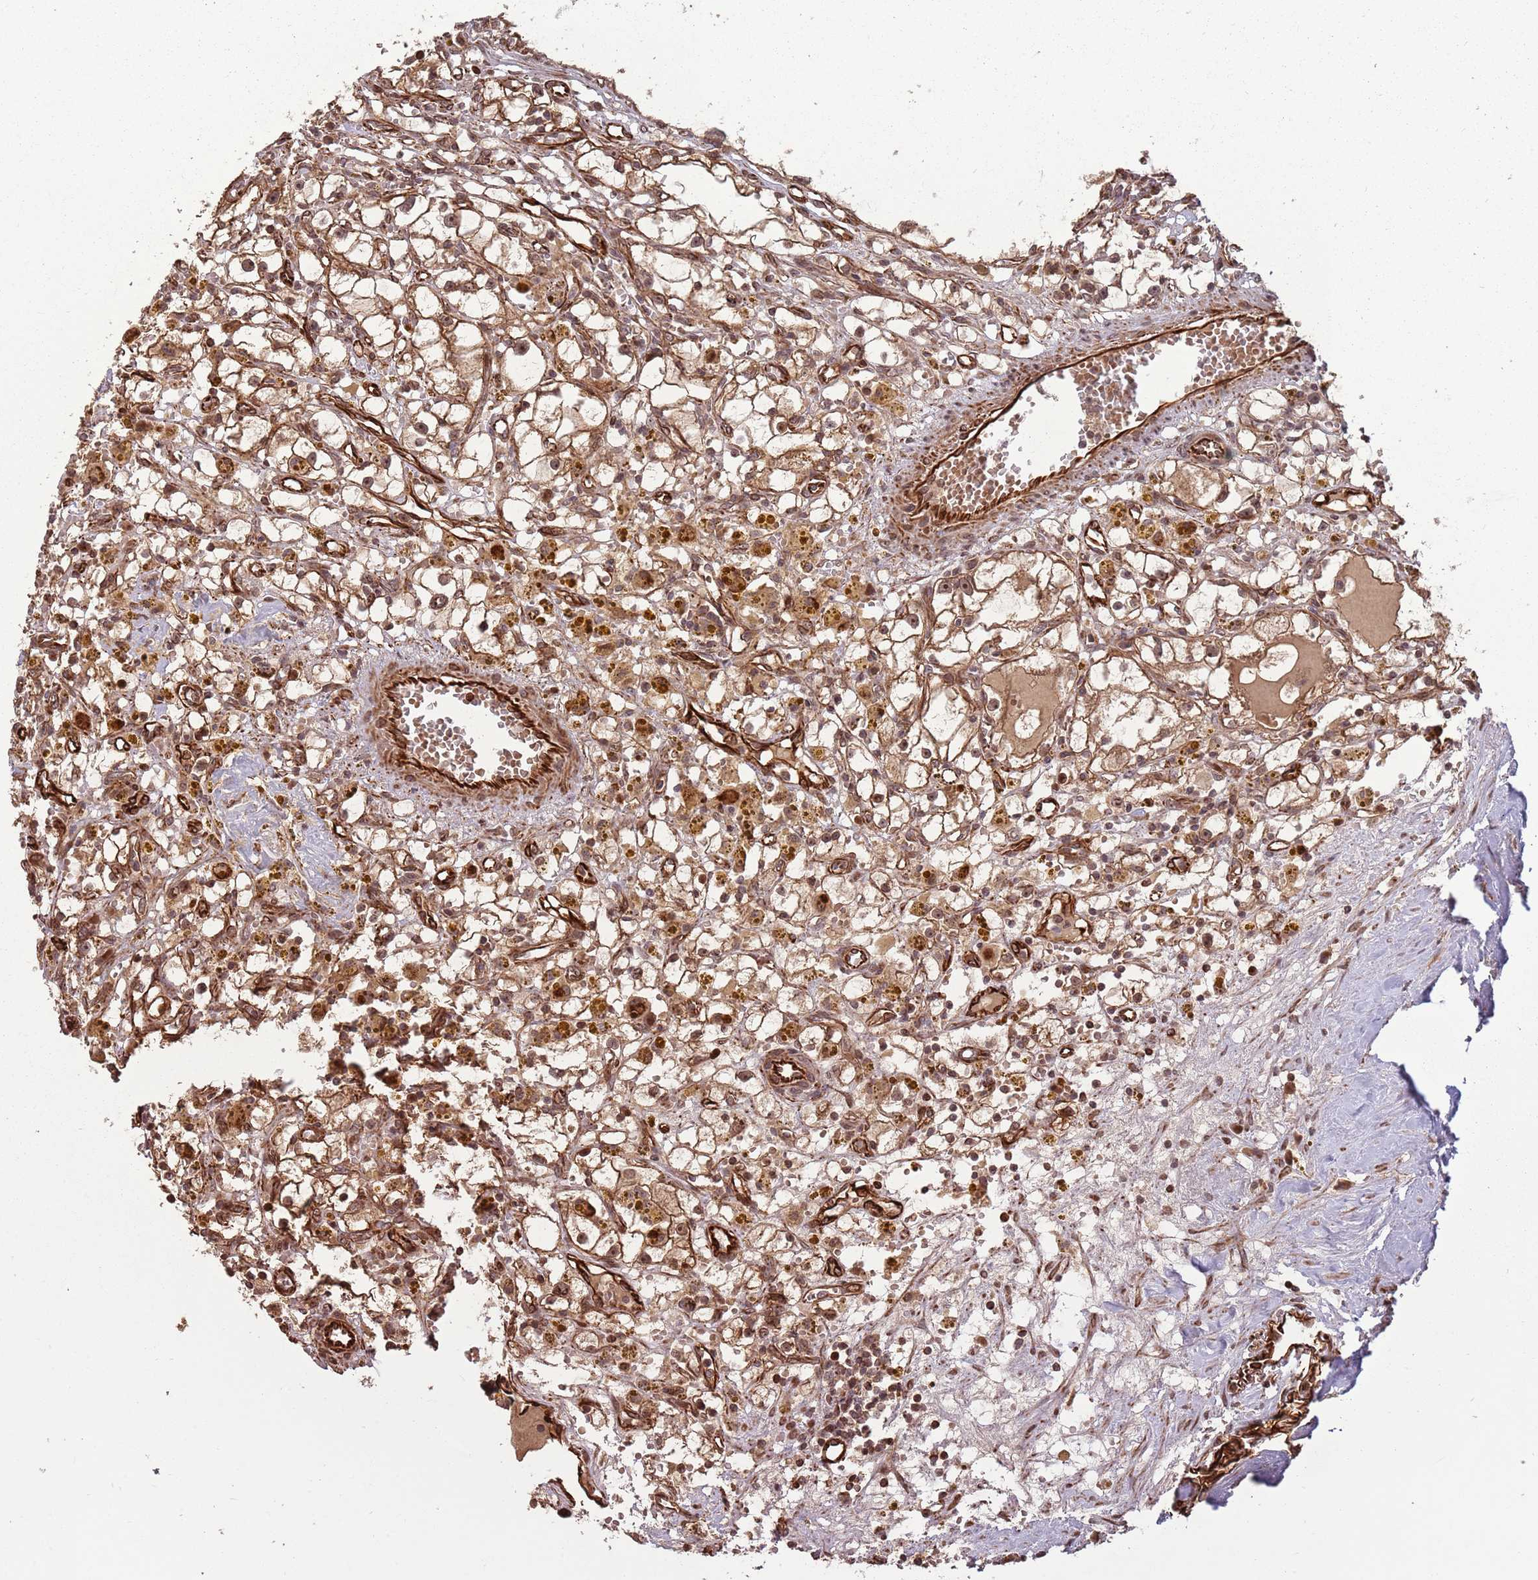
{"staining": {"intensity": "moderate", "quantity": ">75%", "location": "cytoplasmic/membranous,nuclear"}, "tissue": "renal cancer", "cell_type": "Tumor cells", "image_type": "cancer", "snomed": [{"axis": "morphology", "description": "Adenocarcinoma, NOS"}, {"axis": "topography", "description": "Kidney"}], "caption": "IHC of adenocarcinoma (renal) shows medium levels of moderate cytoplasmic/membranous and nuclear positivity in approximately >75% of tumor cells. Nuclei are stained in blue.", "gene": "ADAMTS3", "patient": {"sex": "male", "age": 56}}